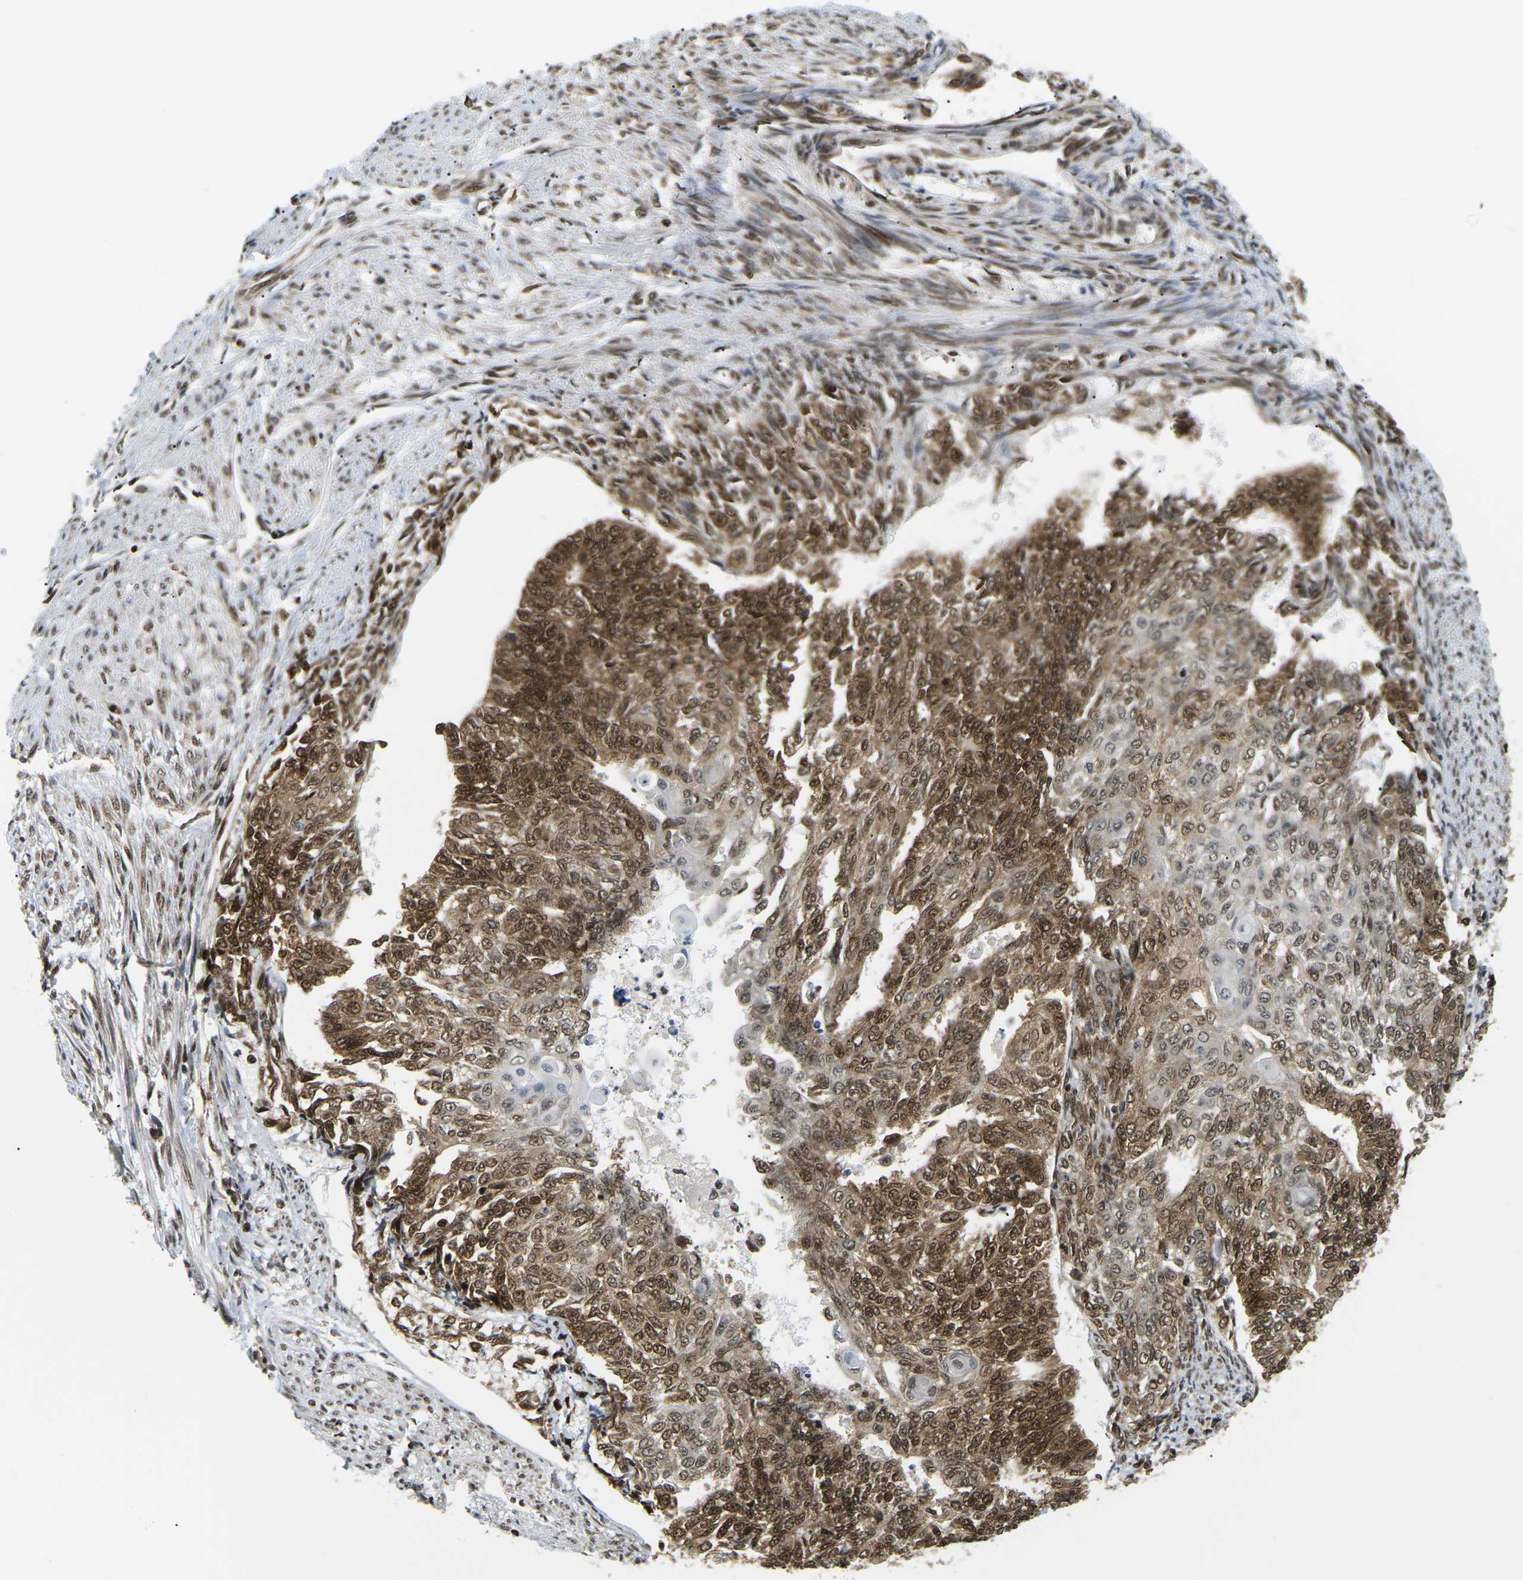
{"staining": {"intensity": "moderate", "quantity": ">75%", "location": "cytoplasmic/membranous,nuclear"}, "tissue": "endometrial cancer", "cell_type": "Tumor cells", "image_type": "cancer", "snomed": [{"axis": "morphology", "description": "Adenocarcinoma, NOS"}, {"axis": "topography", "description": "Endometrium"}], "caption": "IHC (DAB) staining of adenocarcinoma (endometrial) exhibits moderate cytoplasmic/membranous and nuclear protein expression in approximately >75% of tumor cells.", "gene": "CELF1", "patient": {"sex": "female", "age": 32}}